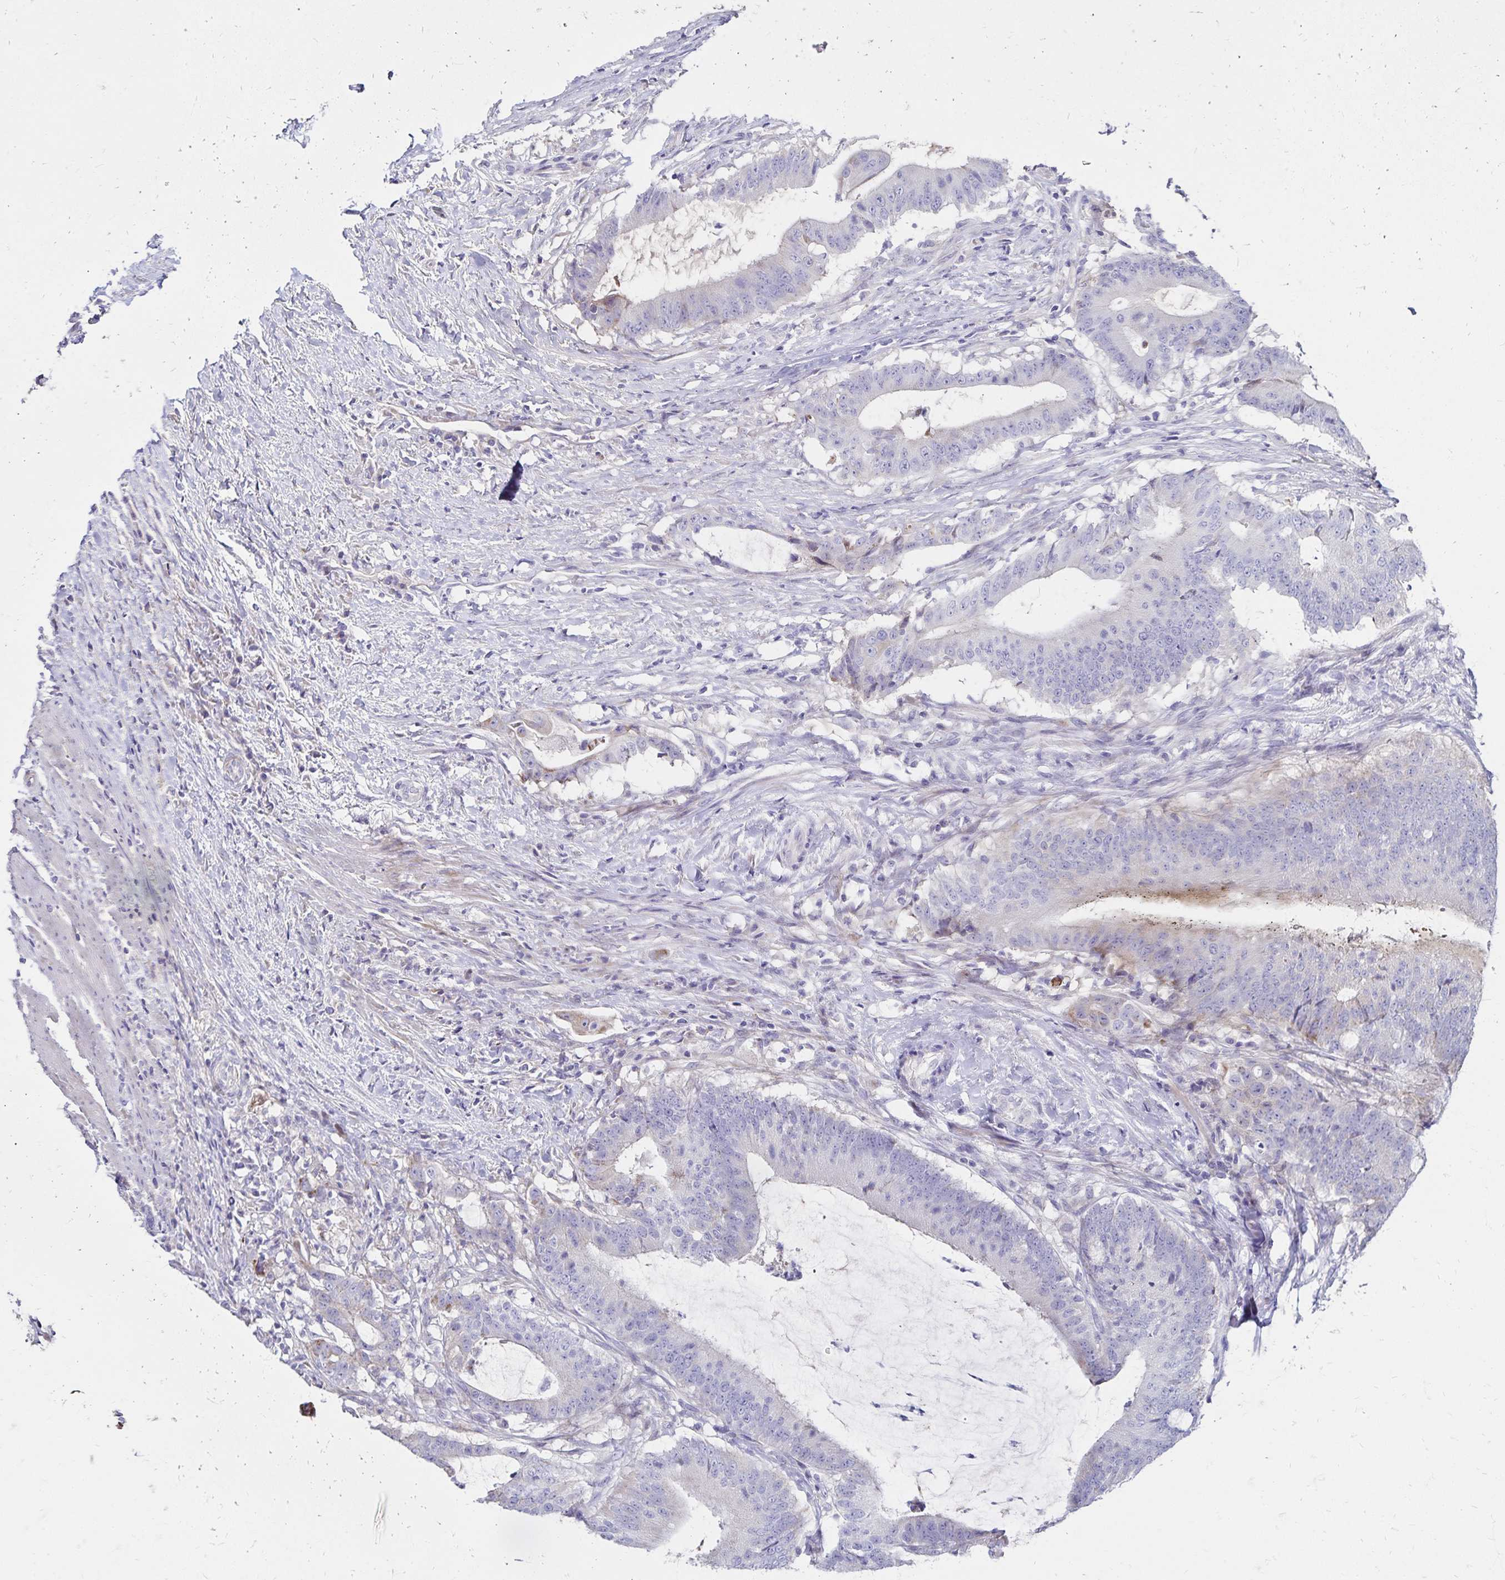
{"staining": {"intensity": "negative", "quantity": "none", "location": "none"}, "tissue": "colorectal cancer", "cell_type": "Tumor cells", "image_type": "cancer", "snomed": [{"axis": "morphology", "description": "Adenocarcinoma, NOS"}, {"axis": "topography", "description": "Colon"}], "caption": "IHC of colorectal cancer (adenocarcinoma) demonstrates no staining in tumor cells.", "gene": "NECAP1", "patient": {"sex": "female", "age": 43}}